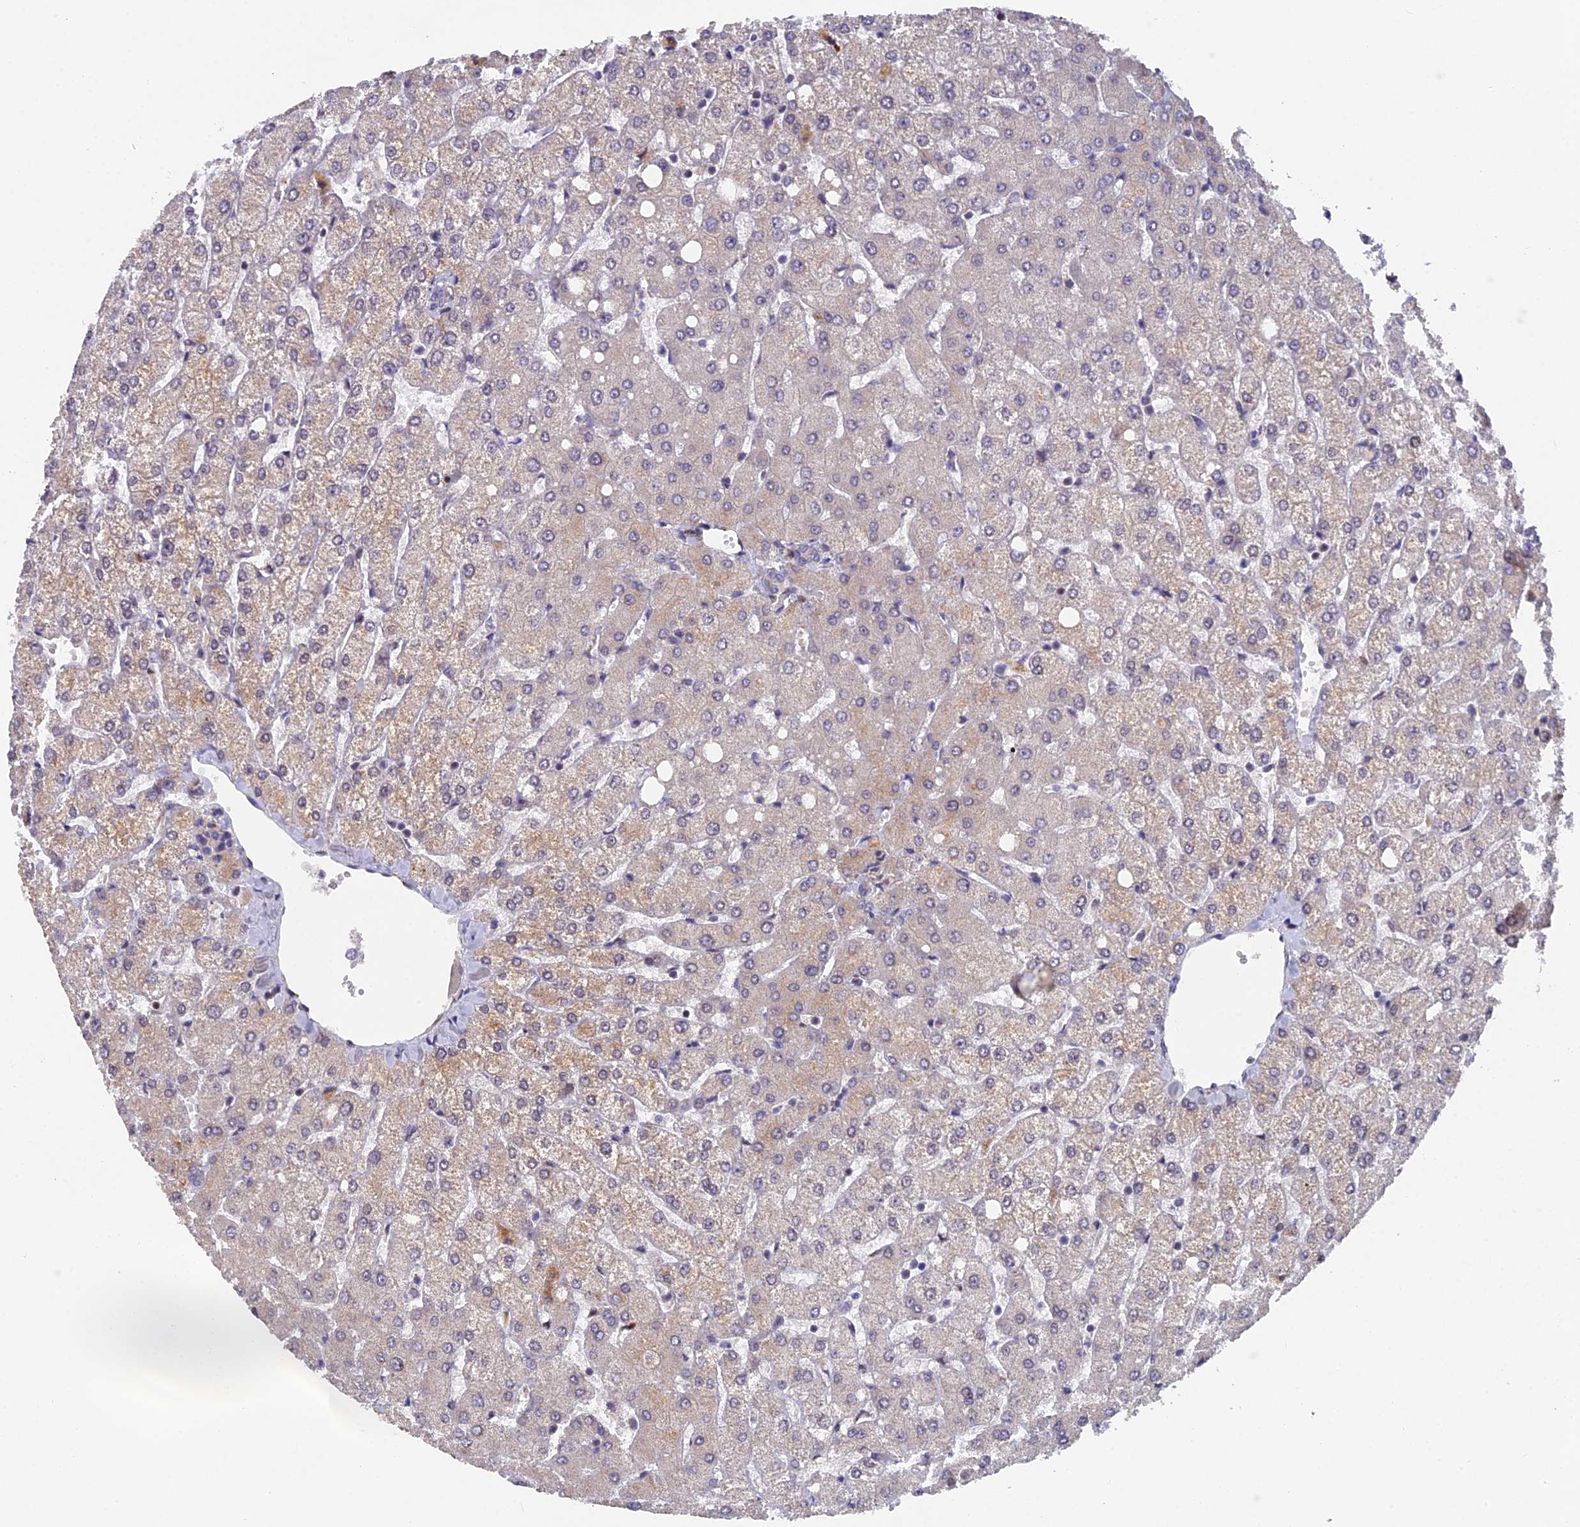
{"staining": {"intensity": "negative", "quantity": "none", "location": "none"}, "tissue": "liver", "cell_type": "Cholangiocytes", "image_type": "normal", "snomed": [{"axis": "morphology", "description": "Normal tissue, NOS"}, {"axis": "topography", "description": "Liver"}], "caption": "The immunohistochemistry image has no significant staining in cholangiocytes of liver.", "gene": "RAB28", "patient": {"sex": "female", "age": 54}}